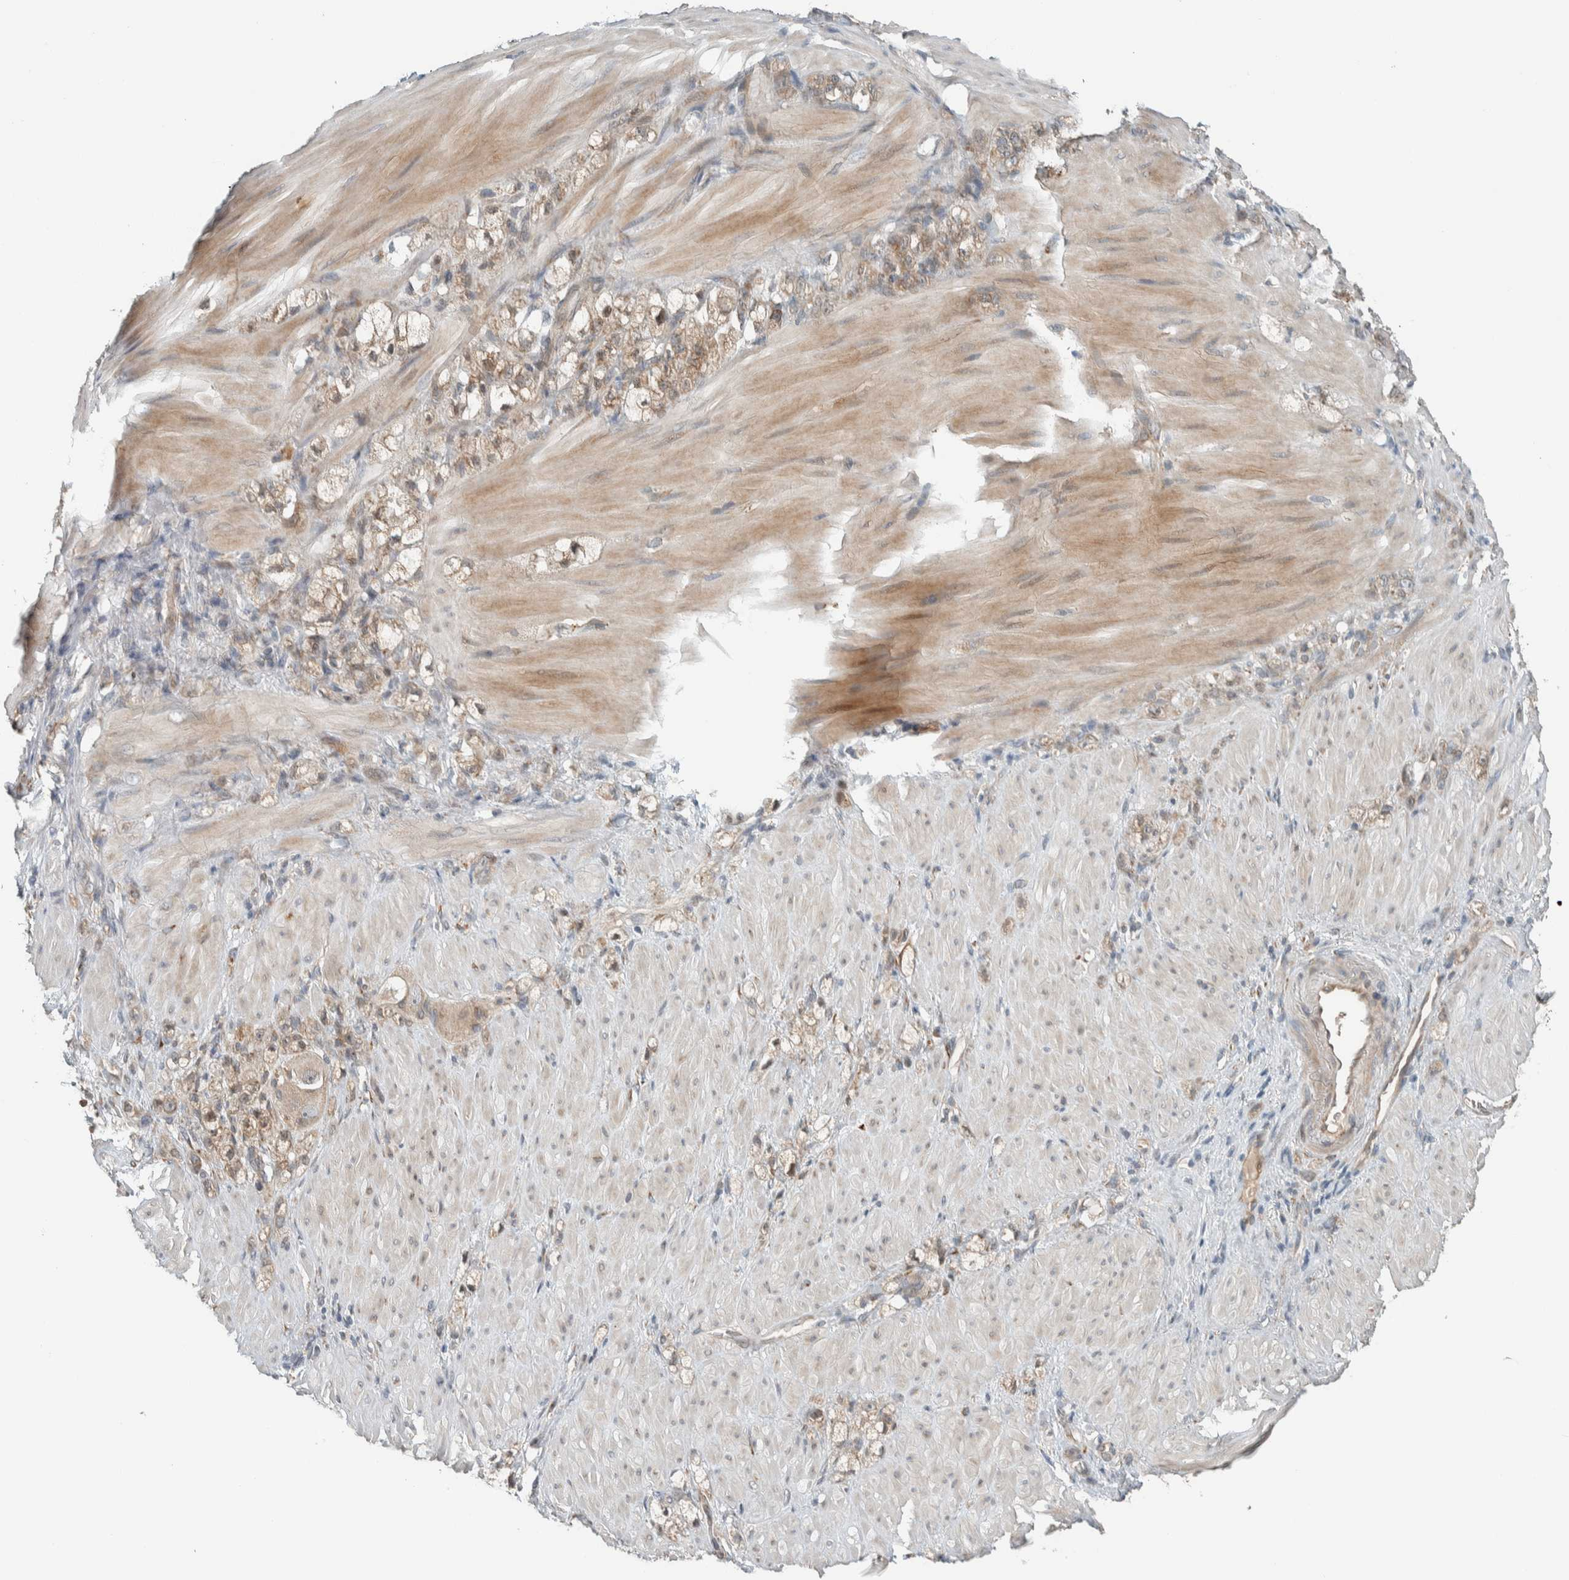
{"staining": {"intensity": "weak", "quantity": ">75%", "location": "cytoplasmic/membranous"}, "tissue": "stomach cancer", "cell_type": "Tumor cells", "image_type": "cancer", "snomed": [{"axis": "morphology", "description": "Normal tissue, NOS"}, {"axis": "morphology", "description": "Adenocarcinoma, NOS"}, {"axis": "topography", "description": "Stomach"}], "caption": "Stomach adenocarcinoma stained with a protein marker displays weak staining in tumor cells.", "gene": "CTBP2", "patient": {"sex": "male", "age": 82}}